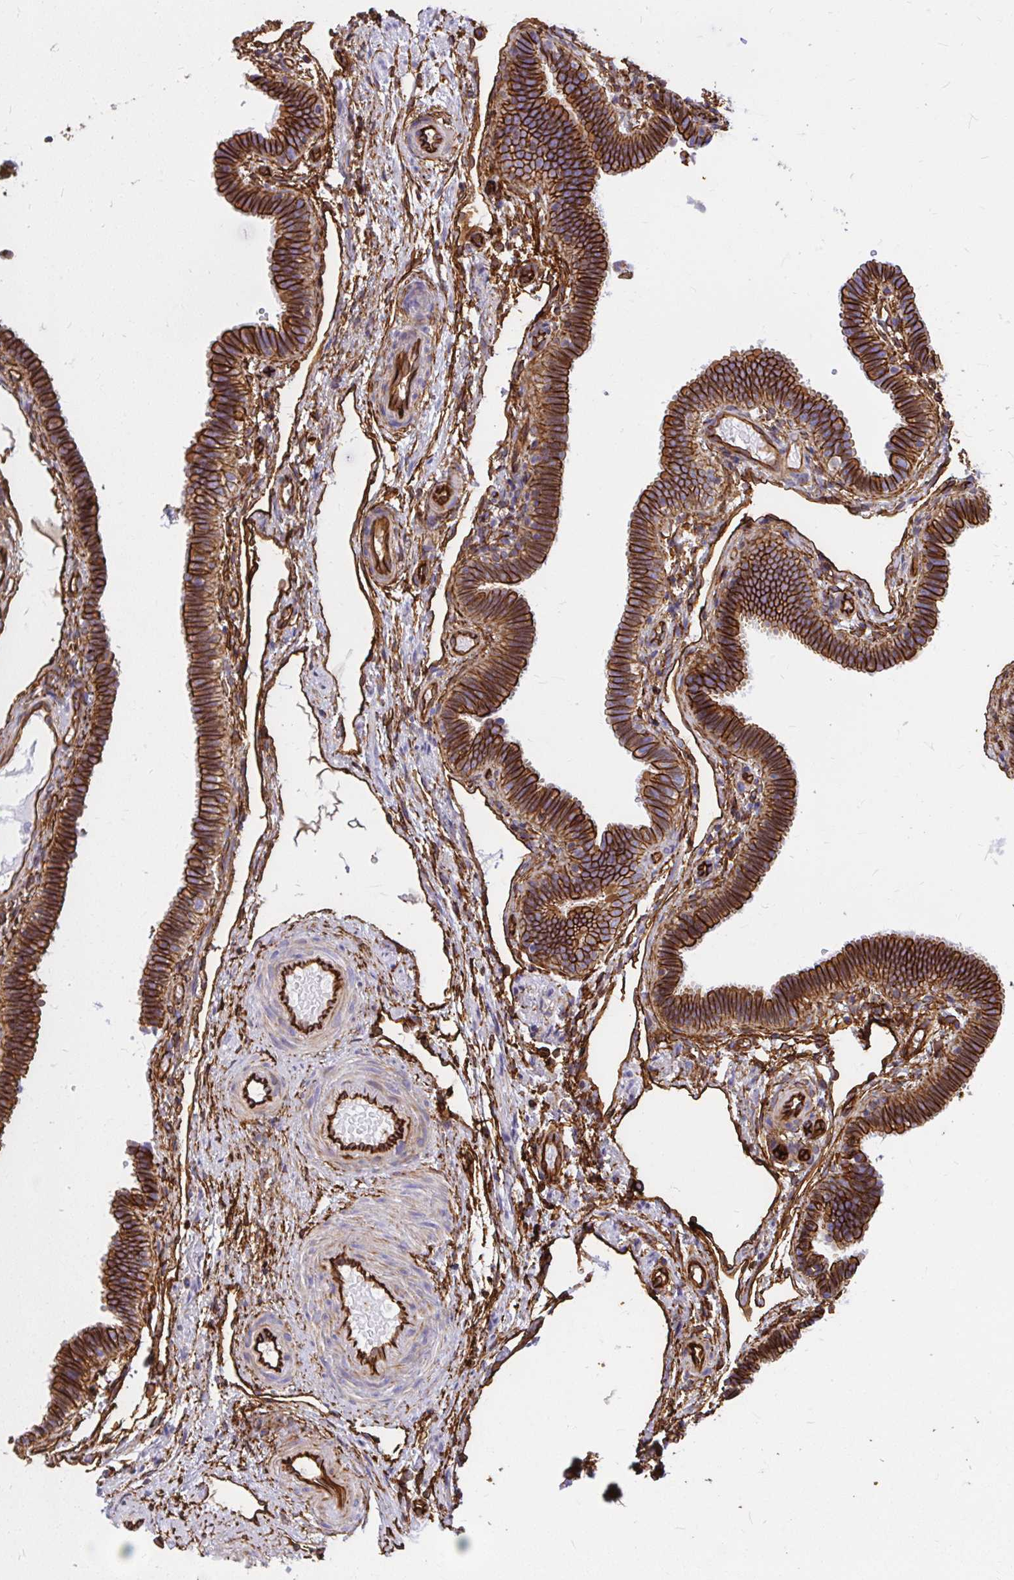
{"staining": {"intensity": "strong", "quantity": ">75%", "location": "cytoplasmic/membranous"}, "tissue": "fallopian tube", "cell_type": "Glandular cells", "image_type": "normal", "snomed": [{"axis": "morphology", "description": "Normal tissue, NOS"}, {"axis": "topography", "description": "Fallopian tube"}], "caption": "Protein staining of unremarkable fallopian tube displays strong cytoplasmic/membranous positivity in about >75% of glandular cells.", "gene": "MAP1LC3B2", "patient": {"sex": "female", "age": 37}}